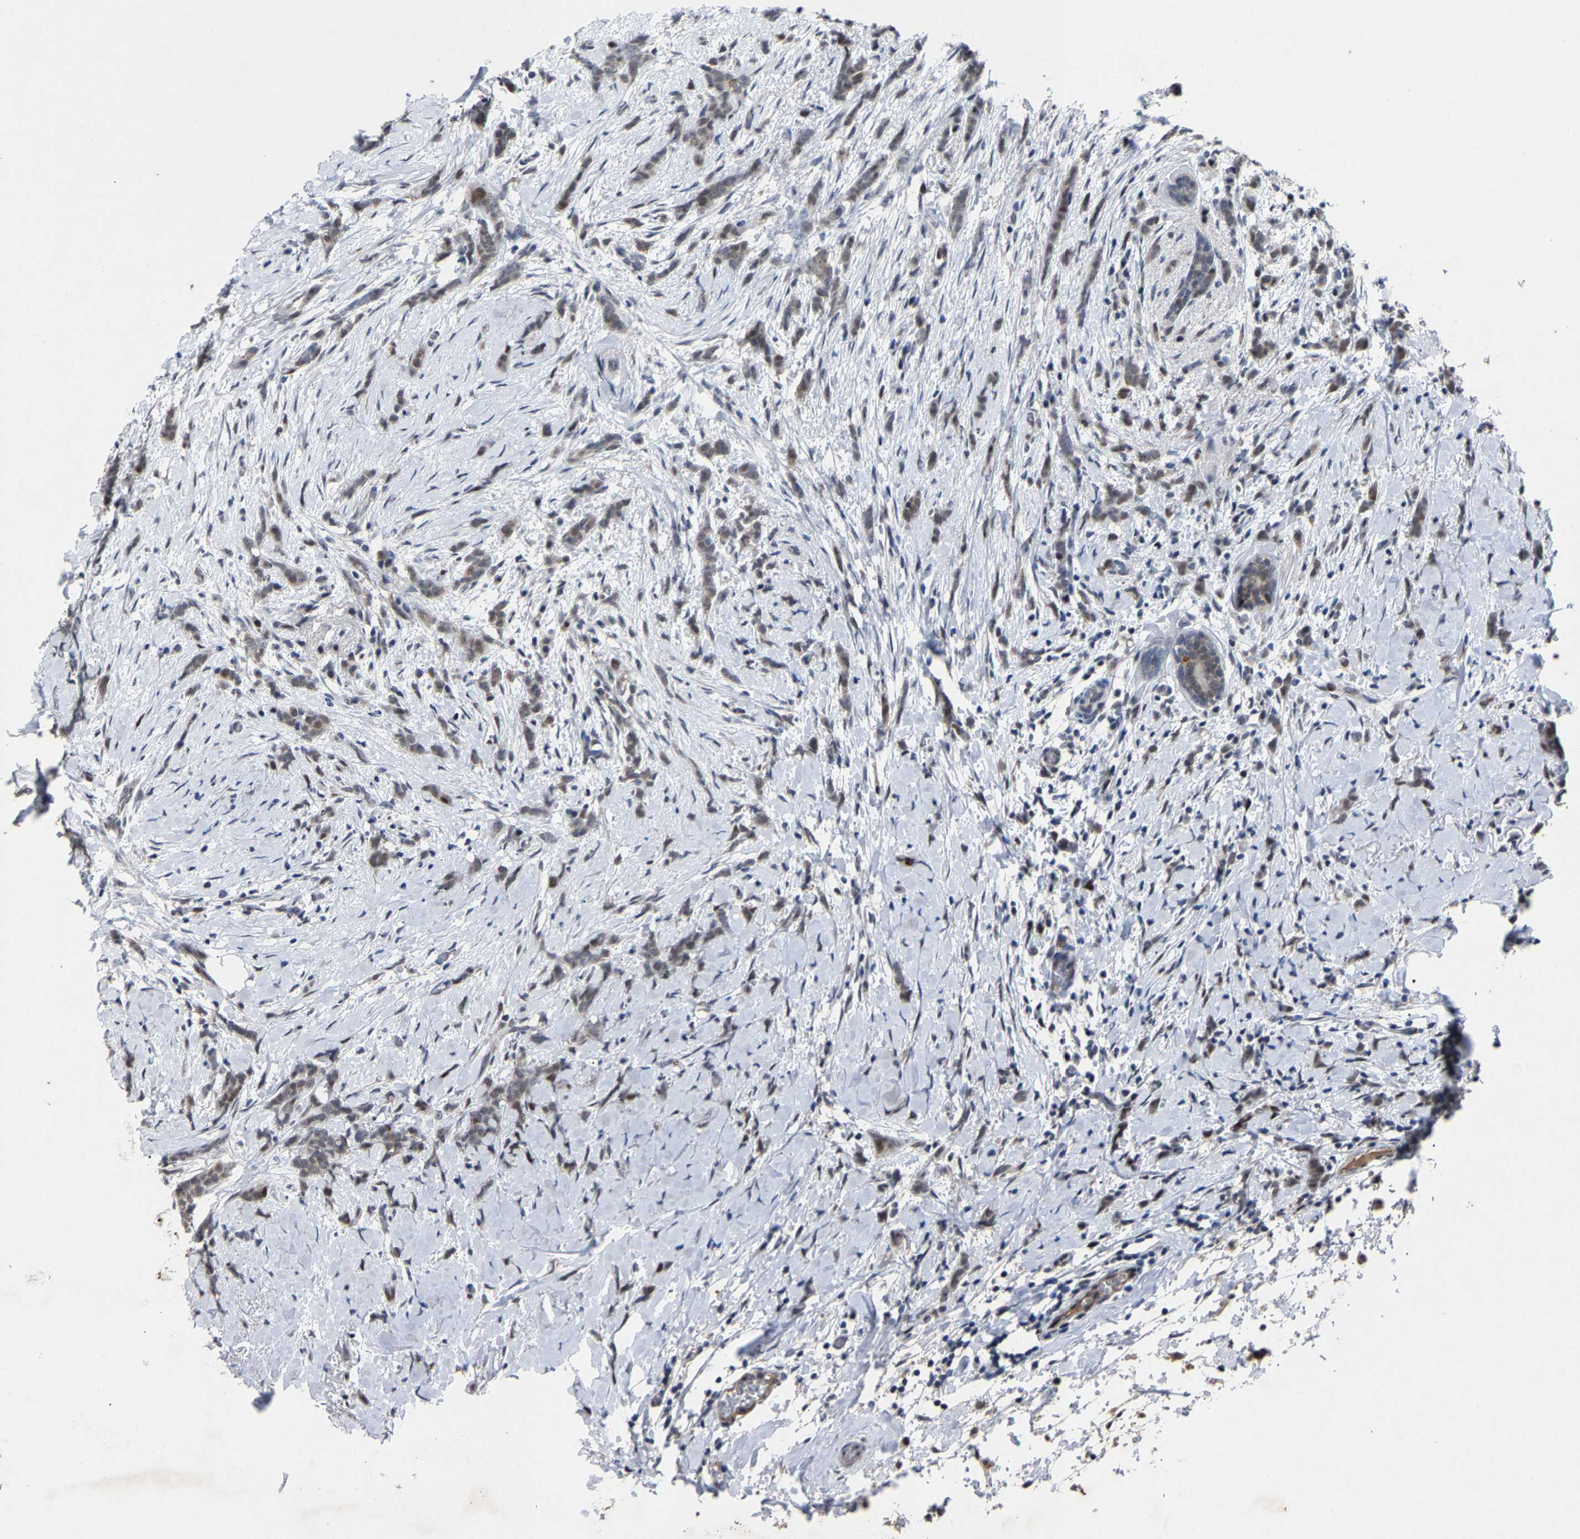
{"staining": {"intensity": "moderate", "quantity": ">75%", "location": "nuclear"}, "tissue": "breast cancer", "cell_type": "Tumor cells", "image_type": "cancer", "snomed": [{"axis": "morphology", "description": "Lobular carcinoma, in situ"}, {"axis": "morphology", "description": "Lobular carcinoma"}, {"axis": "topography", "description": "Breast"}], "caption": "This is a micrograph of IHC staining of breast cancer, which shows moderate expression in the nuclear of tumor cells.", "gene": "LSM8", "patient": {"sex": "female", "age": 41}}